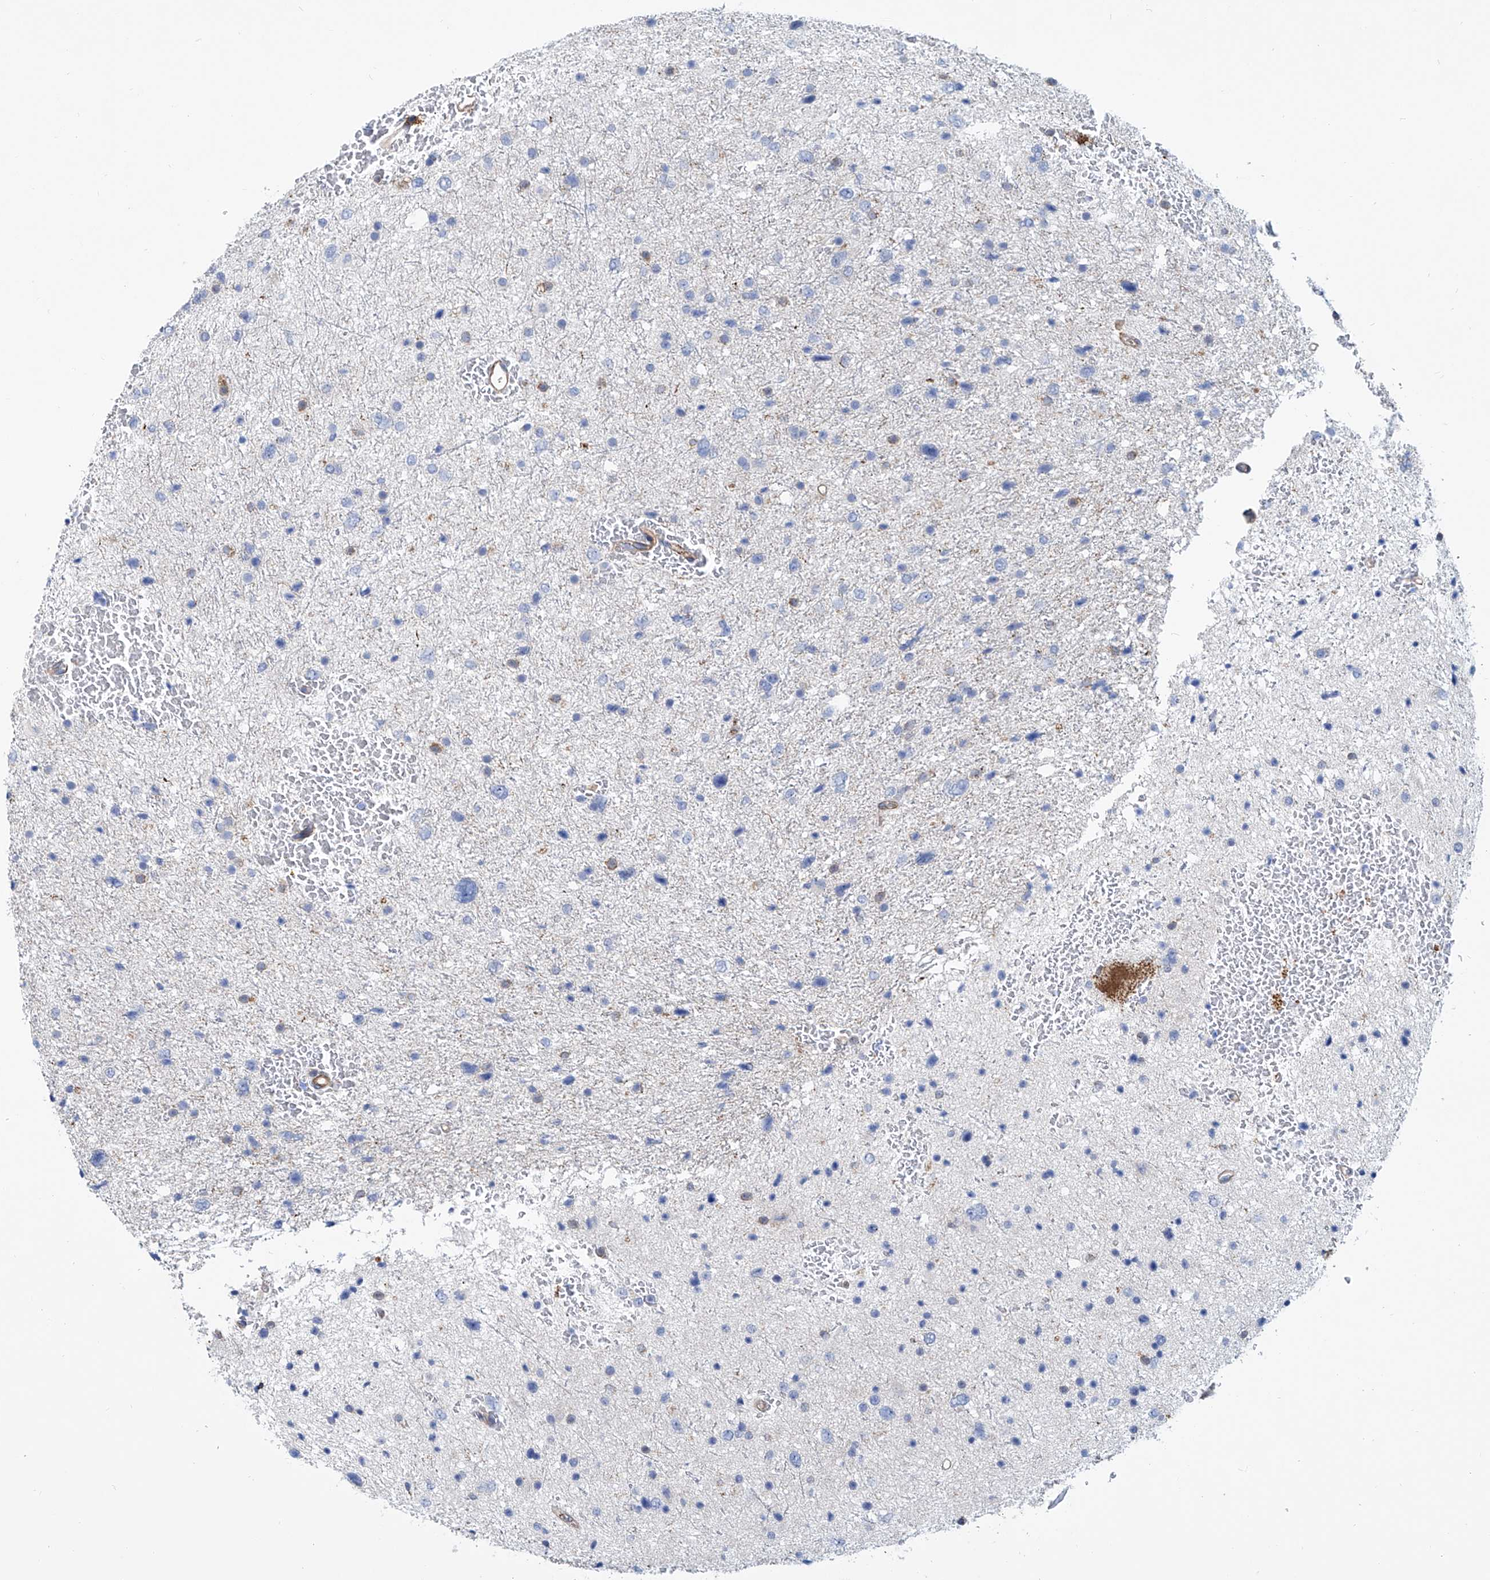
{"staining": {"intensity": "negative", "quantity": "none", "location": "none"}, "tissue": "glioma", "cell_type": "Tumor cells", "image_type": "cancer", "snomed": [{"axis": "morphology", "description": "Glioma, malignant, Low grade"}, {"axis": "topography", "description": "Brain"}], "caption": "IHC photomicrograph of neoplastic tissue: glioma stained with DAB shows no significant protein staining in tumor cells.", "gene": "TNN", "patient": {"sex": "female", "age": 37}}